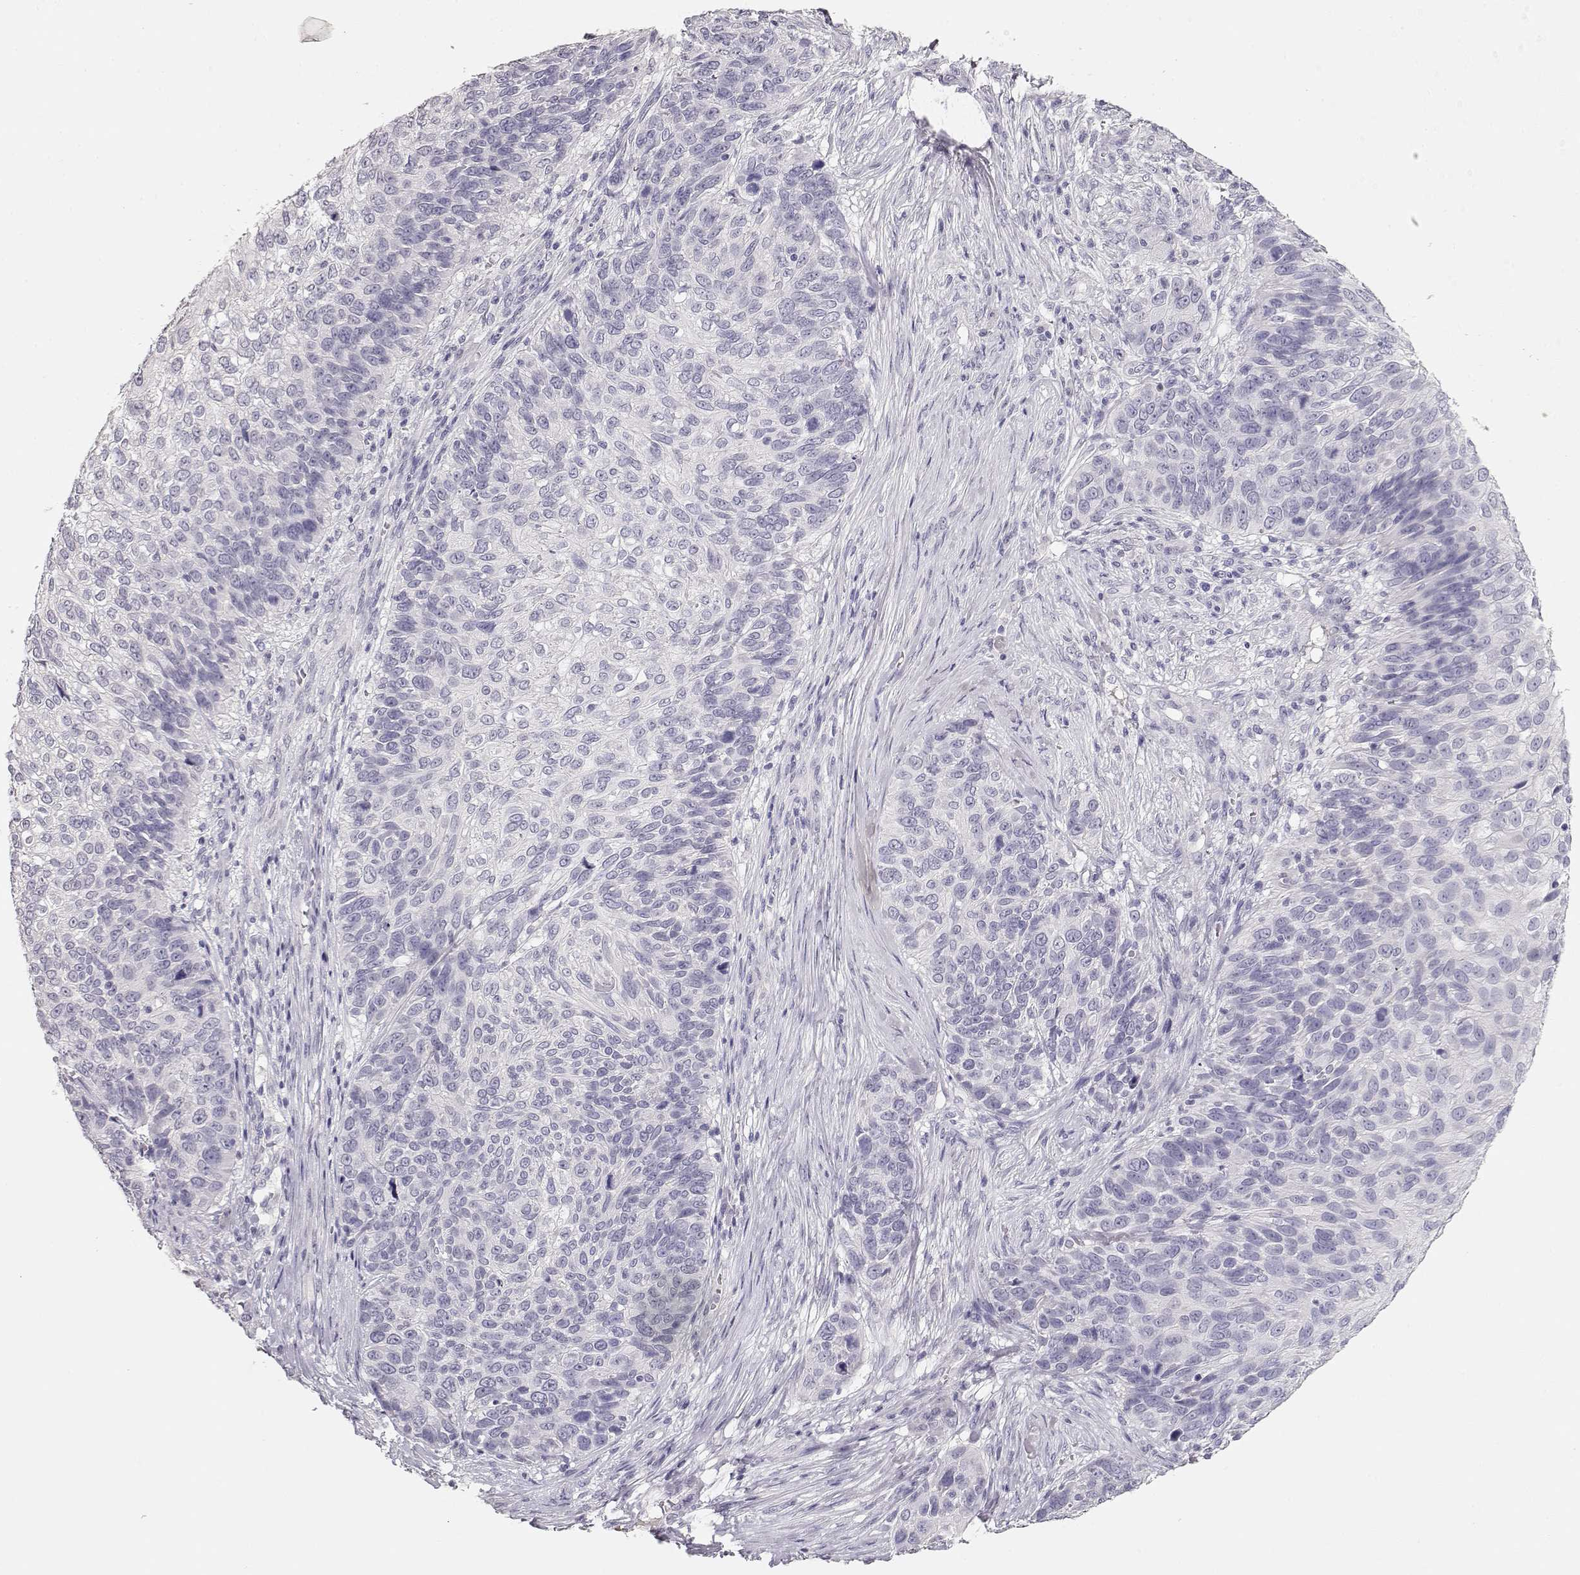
{"staining": {"intensity": "negative", "quantity": "none", "location": "none"}, "tissue": "skin cancer", "cell_type": "Tumor cells", "image_type": "cancer", "snomed": [{"axis": "morphology", "description": "Squamous cell carcinoma, NOS"}, {"axis": "topography", "description": "Skin"}], "caption": "Tumor cells are negative for brown protein staining in squamous cell carcinoma (skin).", "gene": "MAGEC1", "patient": {"sex": "male", "age": 92}}